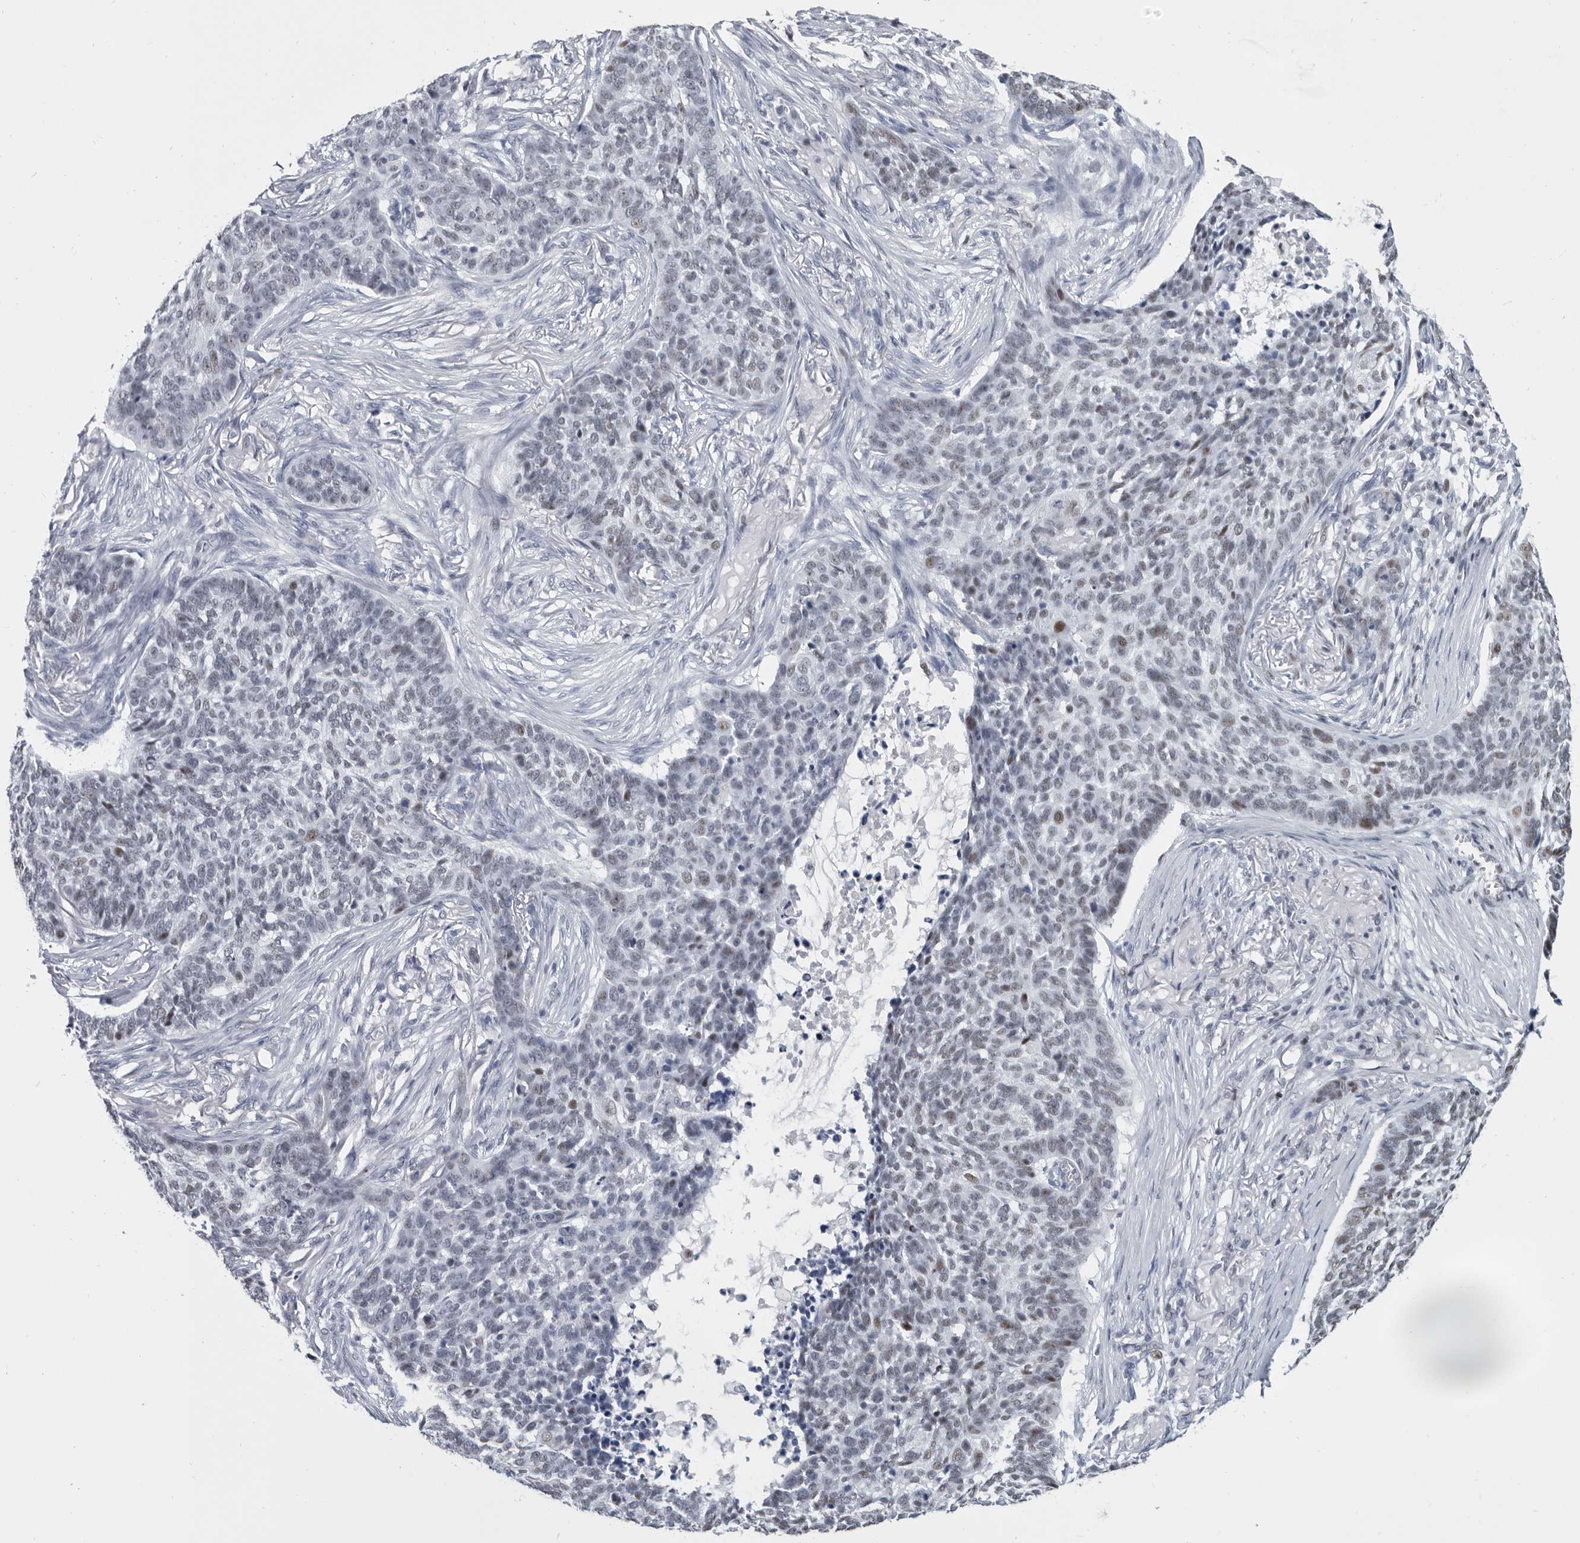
{"staining": {"intensity": "moderate", "quantity": "<25%", "location": "nuclear"}, "tissue": "skin cancer", "cell_type": "Tumor cells", "image_type": "cancer", "snomed": [{"axis": "morphology", "description": "Basal cell carcinoma"}, {"axis": "topography", "description": "Skin"}], "caption": "Human skin basal cell carcinoma stained with a brown dye shows moderate nuclear positive expression in approximately <25% of tumor cells.", "gene": "WRAP73", "patient": {"sex": "male", "age": 85}}